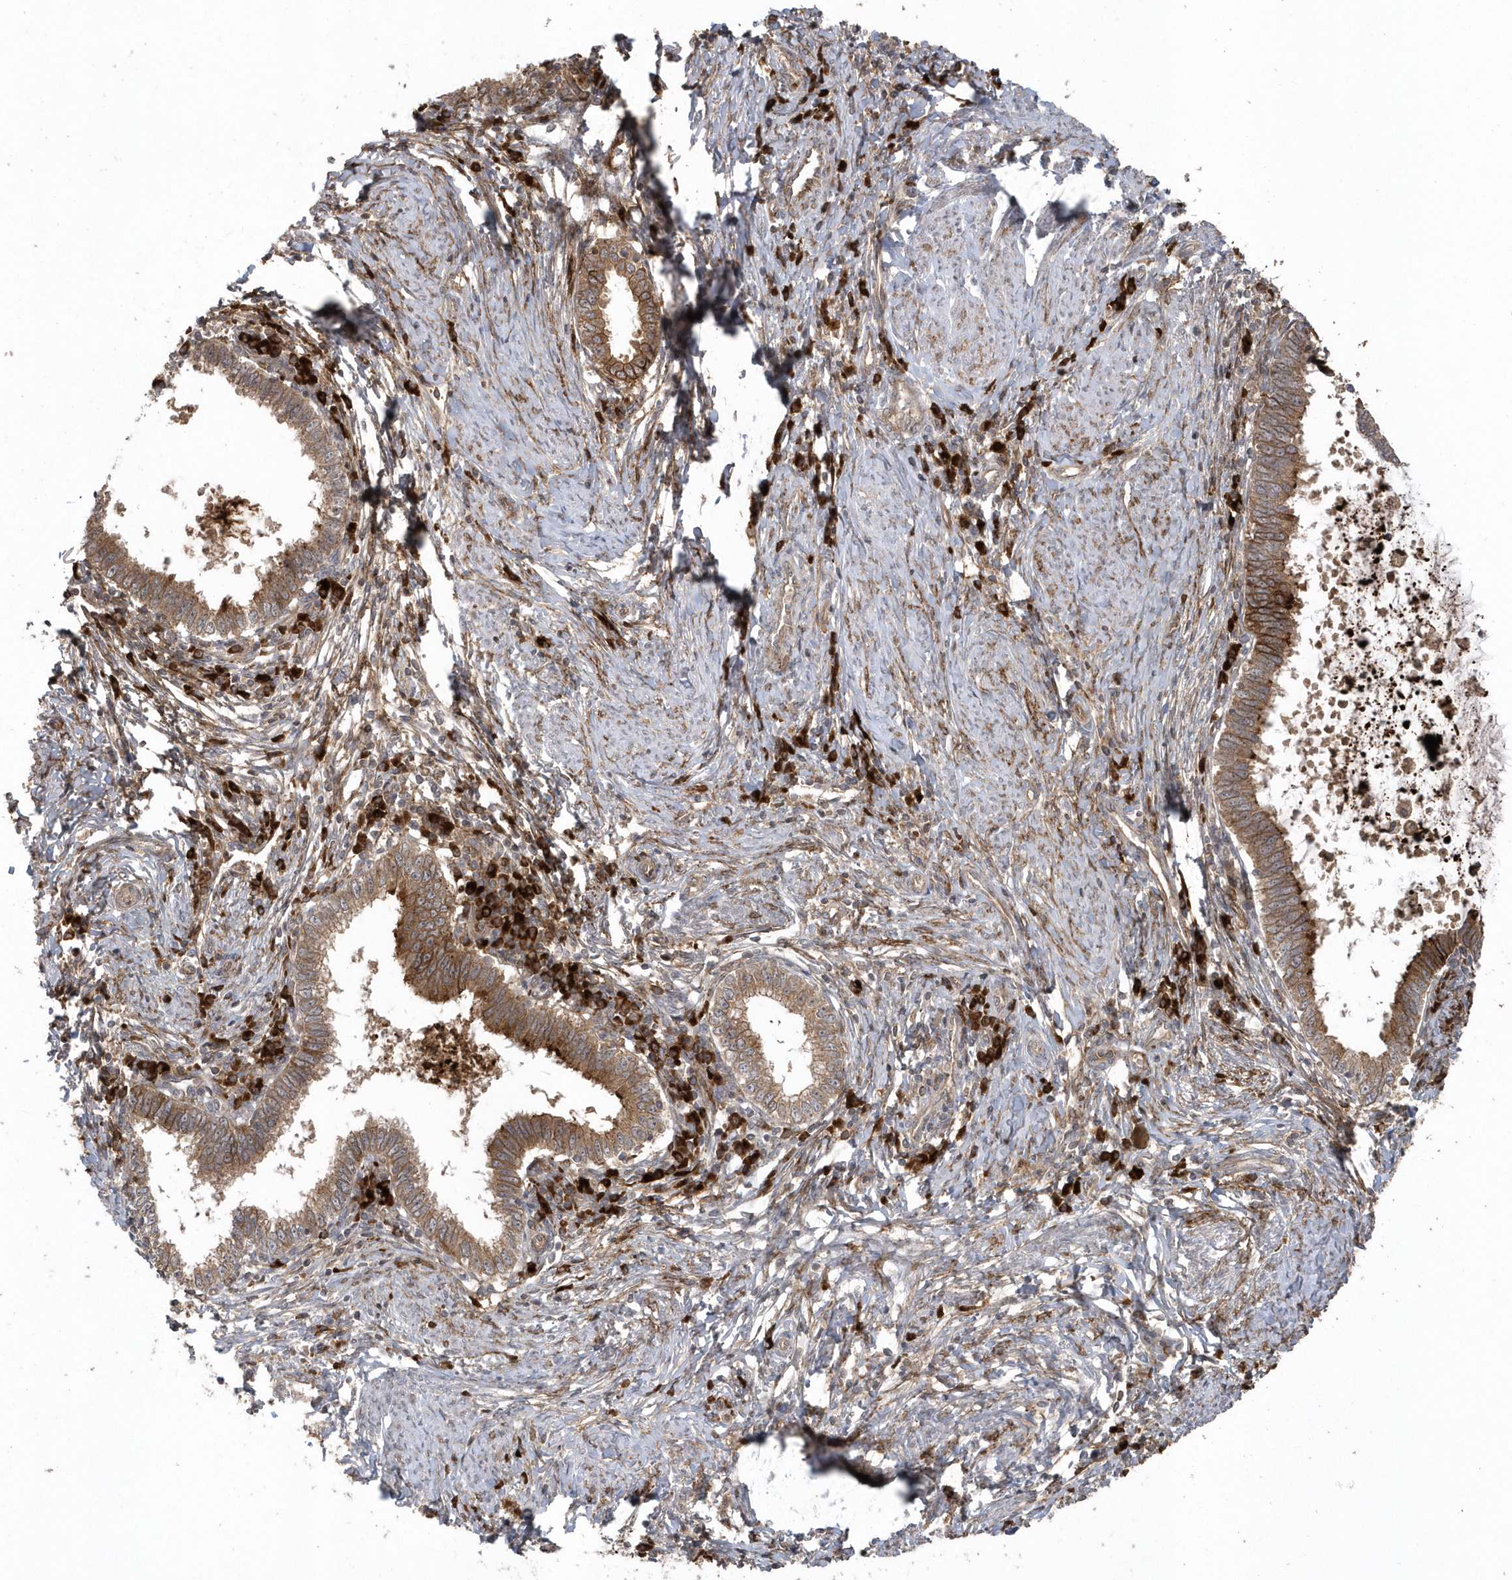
{"staining": {"intensity": "moderate", "quantity": ">75%", "location": "cytoplasmic/membranous"}, "tissue": "cervical cancer", "cell_type": "Tumor cells", "image_type": "cancer", "snomed": [{"axis": "morphology", "description": "Adenocarcinoma, NOS"}, {"axis": "topography", "description": "Cervix"}], "caption": "Immunohistochemistry (IHC) image of neoplastic tissue: adenocarcinoma (cervical) stained using immunohistochemistry (IHC) shows medium levels of moderate protein expression localized specifically in the cytoplasmic/membranous of tumor cells, appearing as a cytoplasmic/membranous brown color.", "gene": "HERPUD1", "patient": {"sex": "female", "age": 36}}